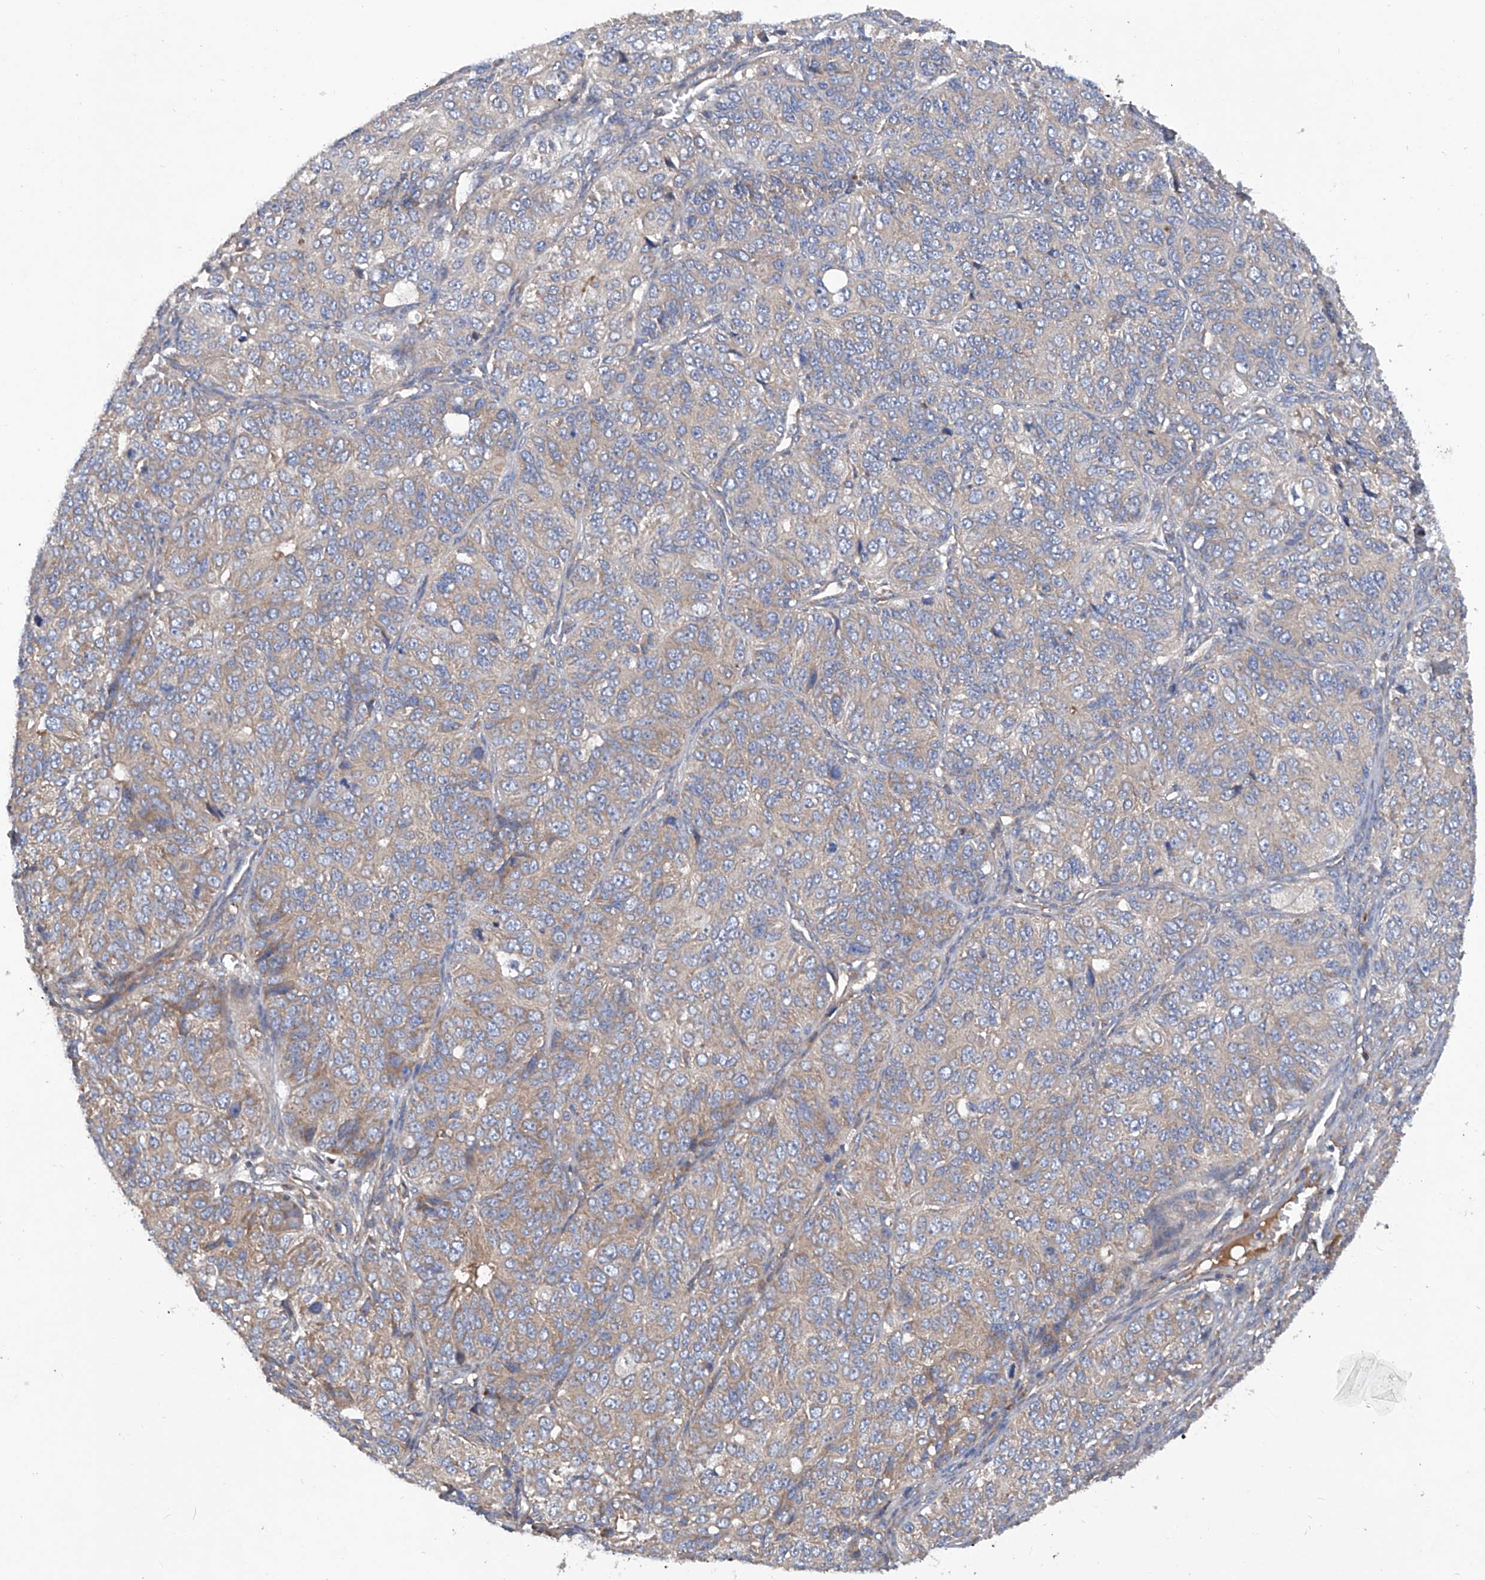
{"staining": {"intensity": "moderate", "quantity": "<25%", "location": "cytoplasmic/membranous"}, "tissue": "ovarian cancer", "cell_type": "Tumor cells", "image_type": "cancer", "snomed": [{"axis": "morphology", "description": "Carcinoma, endometroid"}, {"axis": "topography", "description": "Ovary"}], "caption": "Tumor cells show low levels of moderate cytoplasmic/membranous staining in approximately <25% of cells in human ovarian endometroid carcinoma. Using DAB (brown) and hematoxylin (blue) stains, captured at high magnification using brightfield microscopy.", "gene": "ASCC3", "patient": {"sex": "female", "age": 51}}